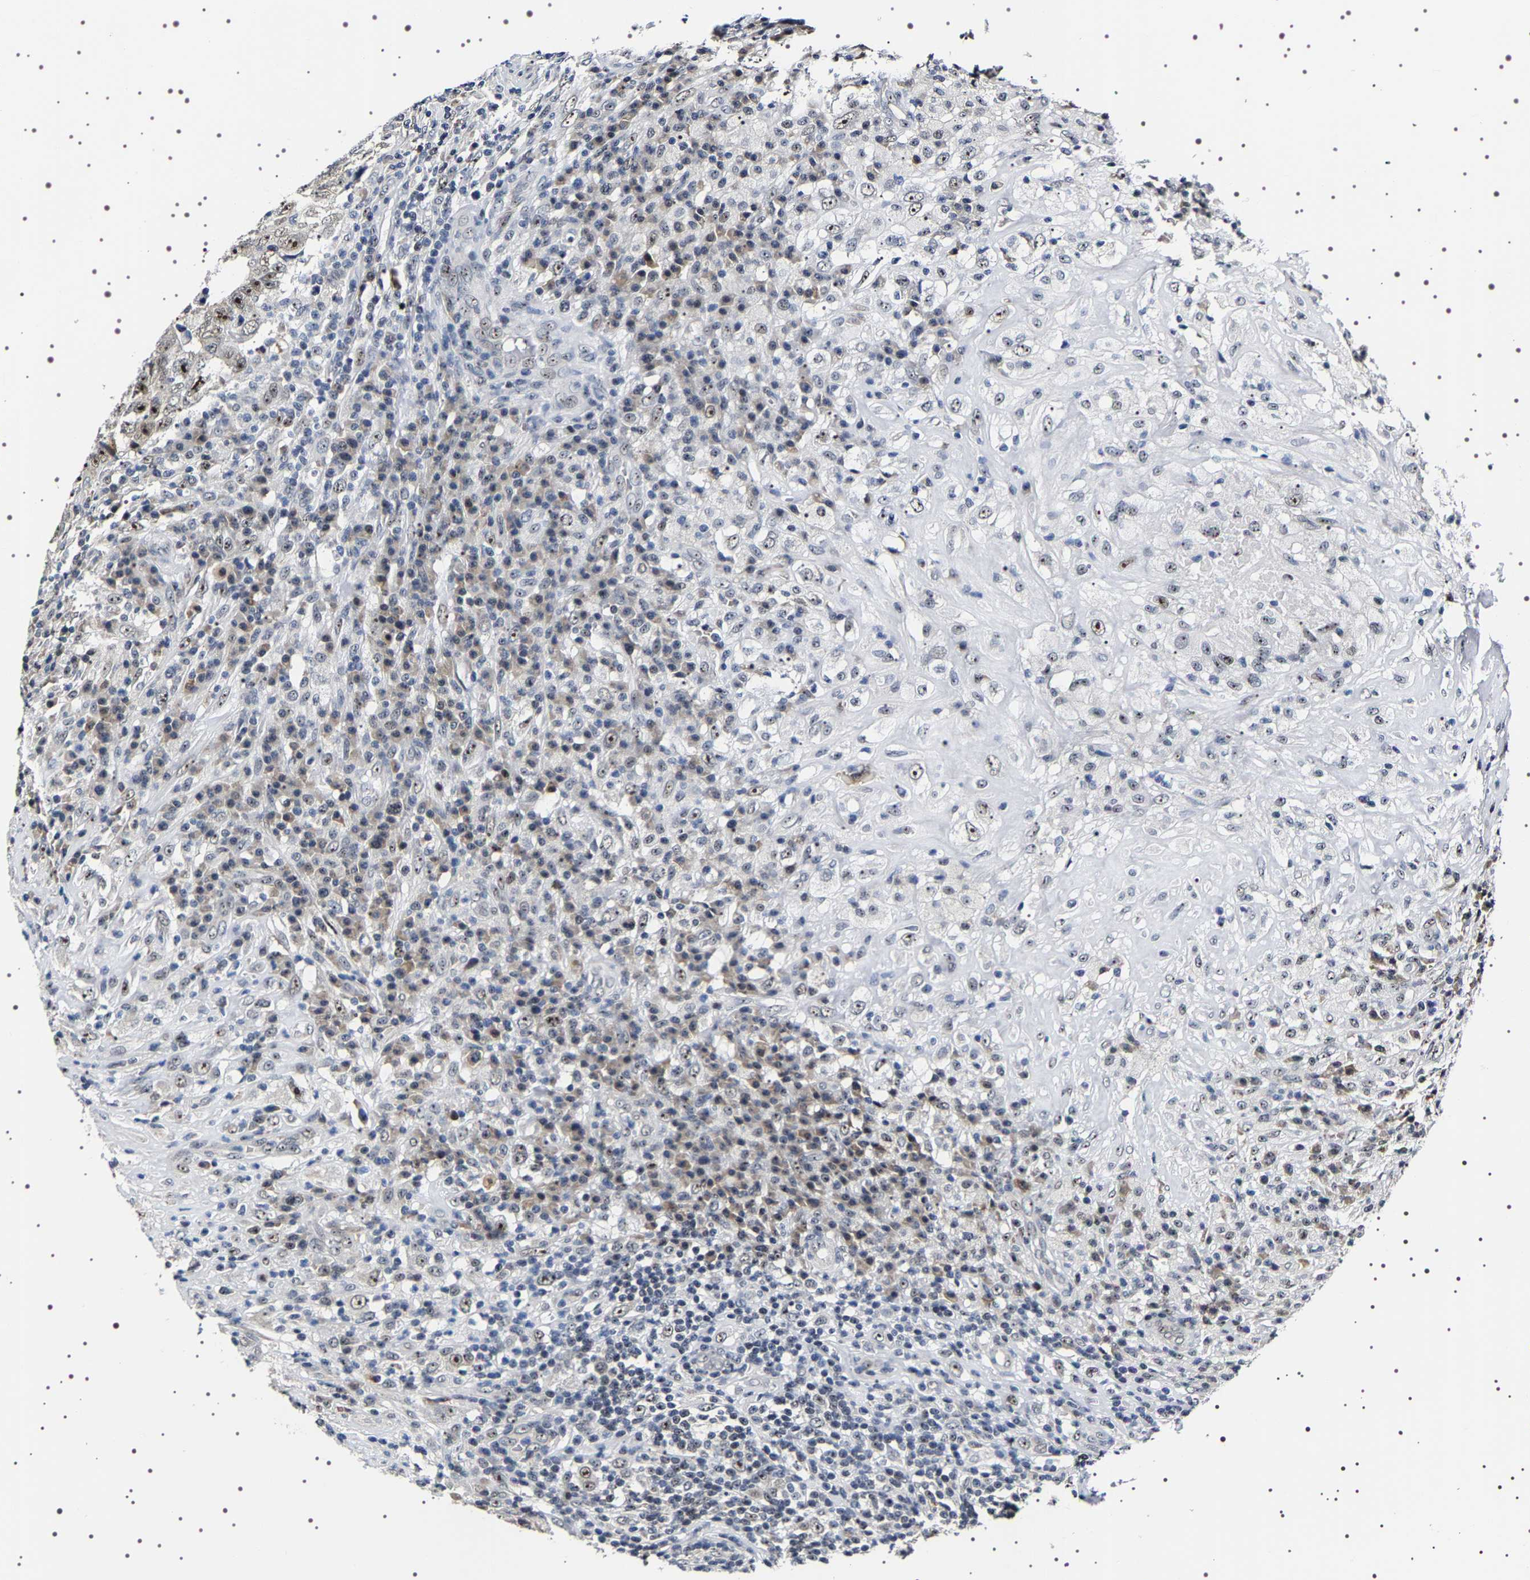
{"staining": {"intensity": "strong", "quantity": ">75%", "location": "nuclear"}, "tissue": "testis cancer", "cell_type": "Tumor cells", "image_type": "cancer", "snomed": [{"axis": "morphology", "description": "Necrosis, NOS"}, {"axis": "morphology", "description": "Carcinoma, Embryonal, NOS"}, {"axis": "topography", "description": "Testis"}], "caption": "A photomicrograph of human testis embryonal carcinoma stained for a protein demonstrates strong nuclear brown staining in tumor cells. The staining was performed using DAB (3,3'-diaminobenzidine) to visualize the protein expression in brown, while the nuclei were stained in blue with hematoxylin (Magnification: 20x).", "gene": "GNL3", "patient": {"sex": "male", "age": 19}}